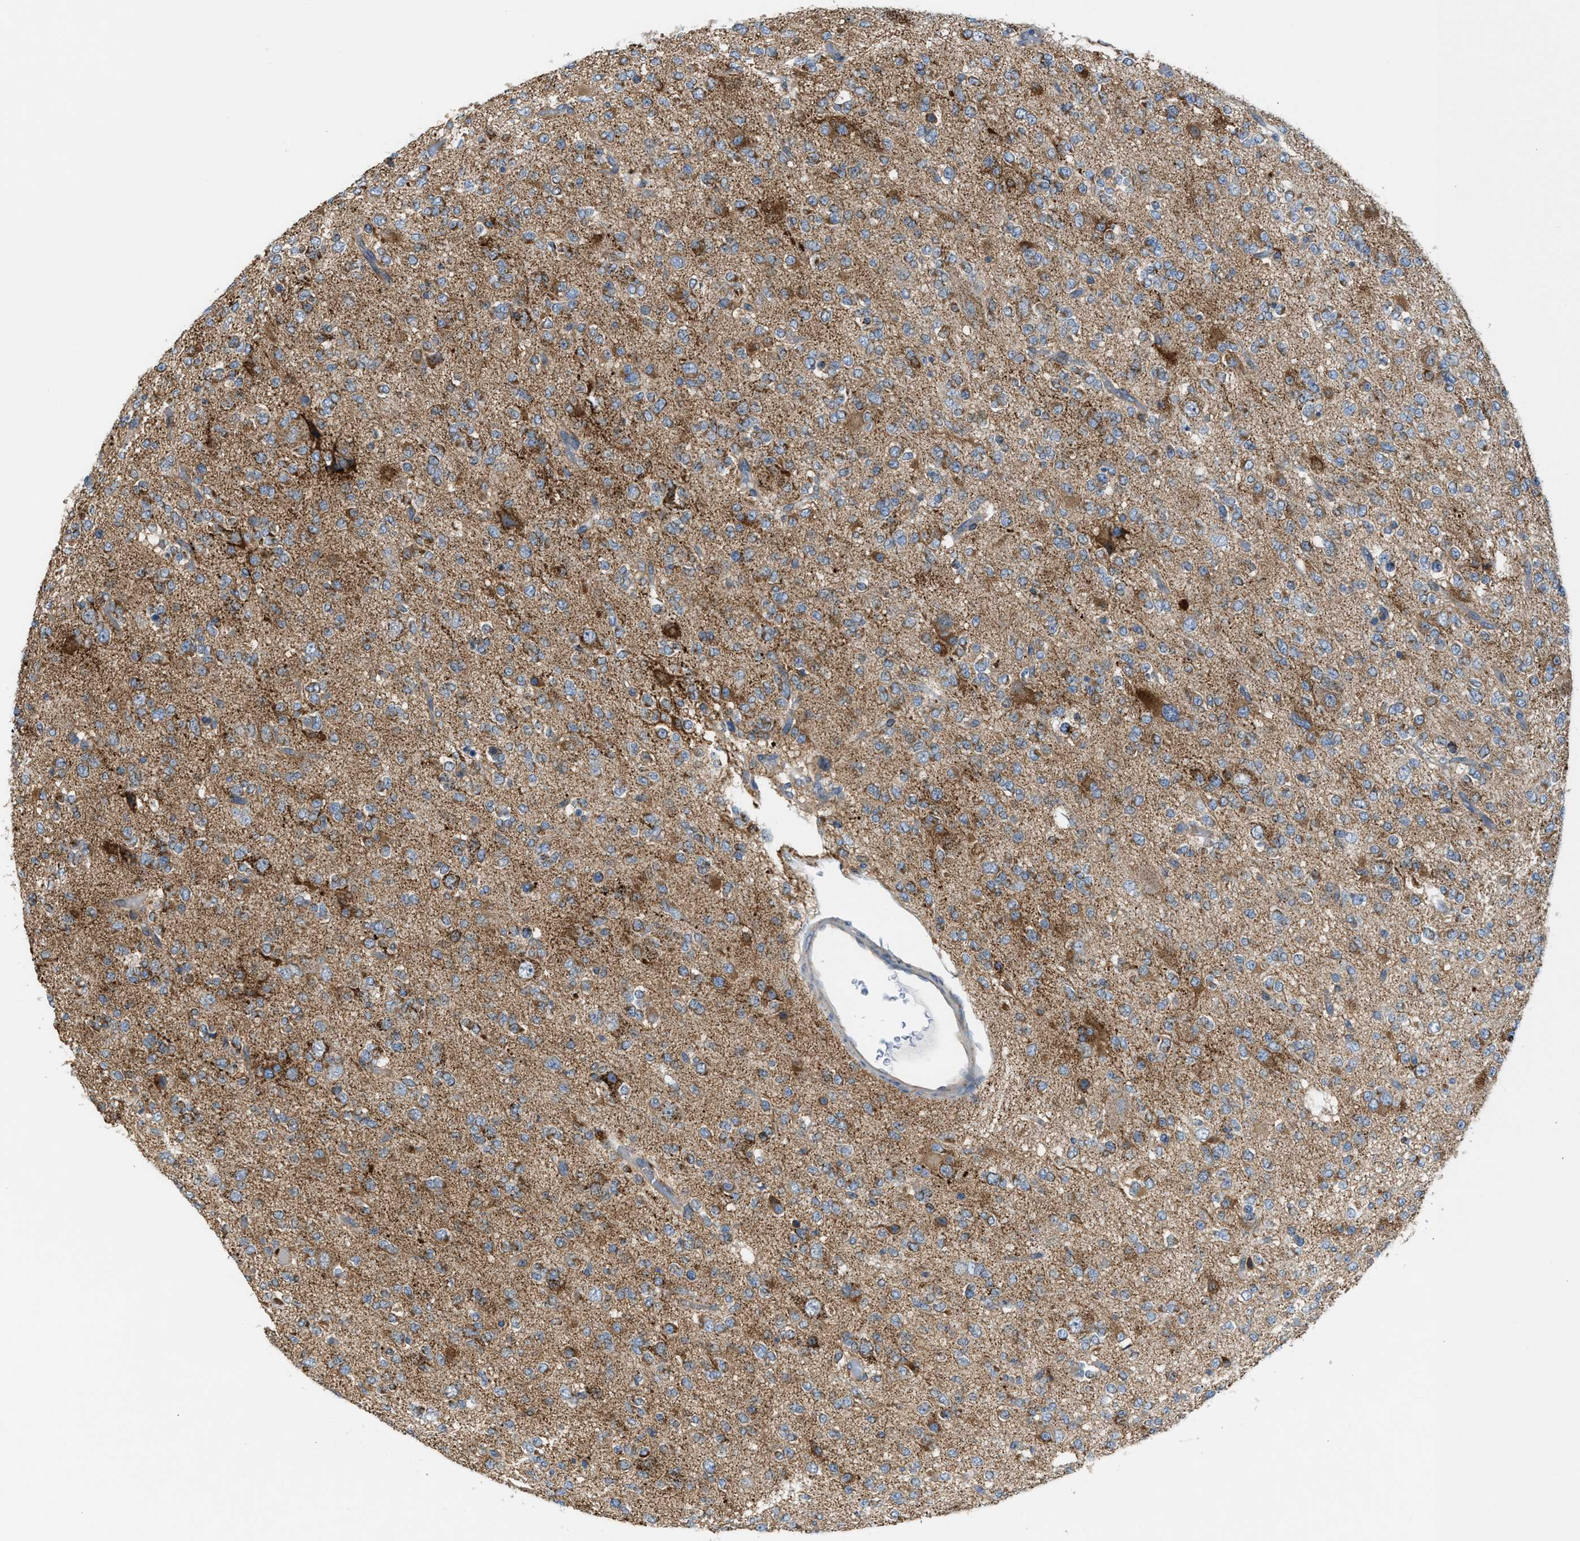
{"staining": {"intensity": "strong", "quantity": "25%-75%", "location": "cytoplasmic/membranous"}, "tissue": "glioma", "cell_type": "Tumor cells", "image_type": "cancer", "snomed": [{"axis": "morphology", "description": "Glioma, malignant, Low grade"}, {"axis": "topography", "description": "Brain"}], "caption": "Immunohistochemistry (IHC) image of malignant glioma (low-grade) stained for a protein (brown), which shows high levels of strong cytoplasmic/membranous staining in approximately 25%-75% of tumor cells.", "gene": "PDCL", "patient": {"sex": "male", "age": 38}}